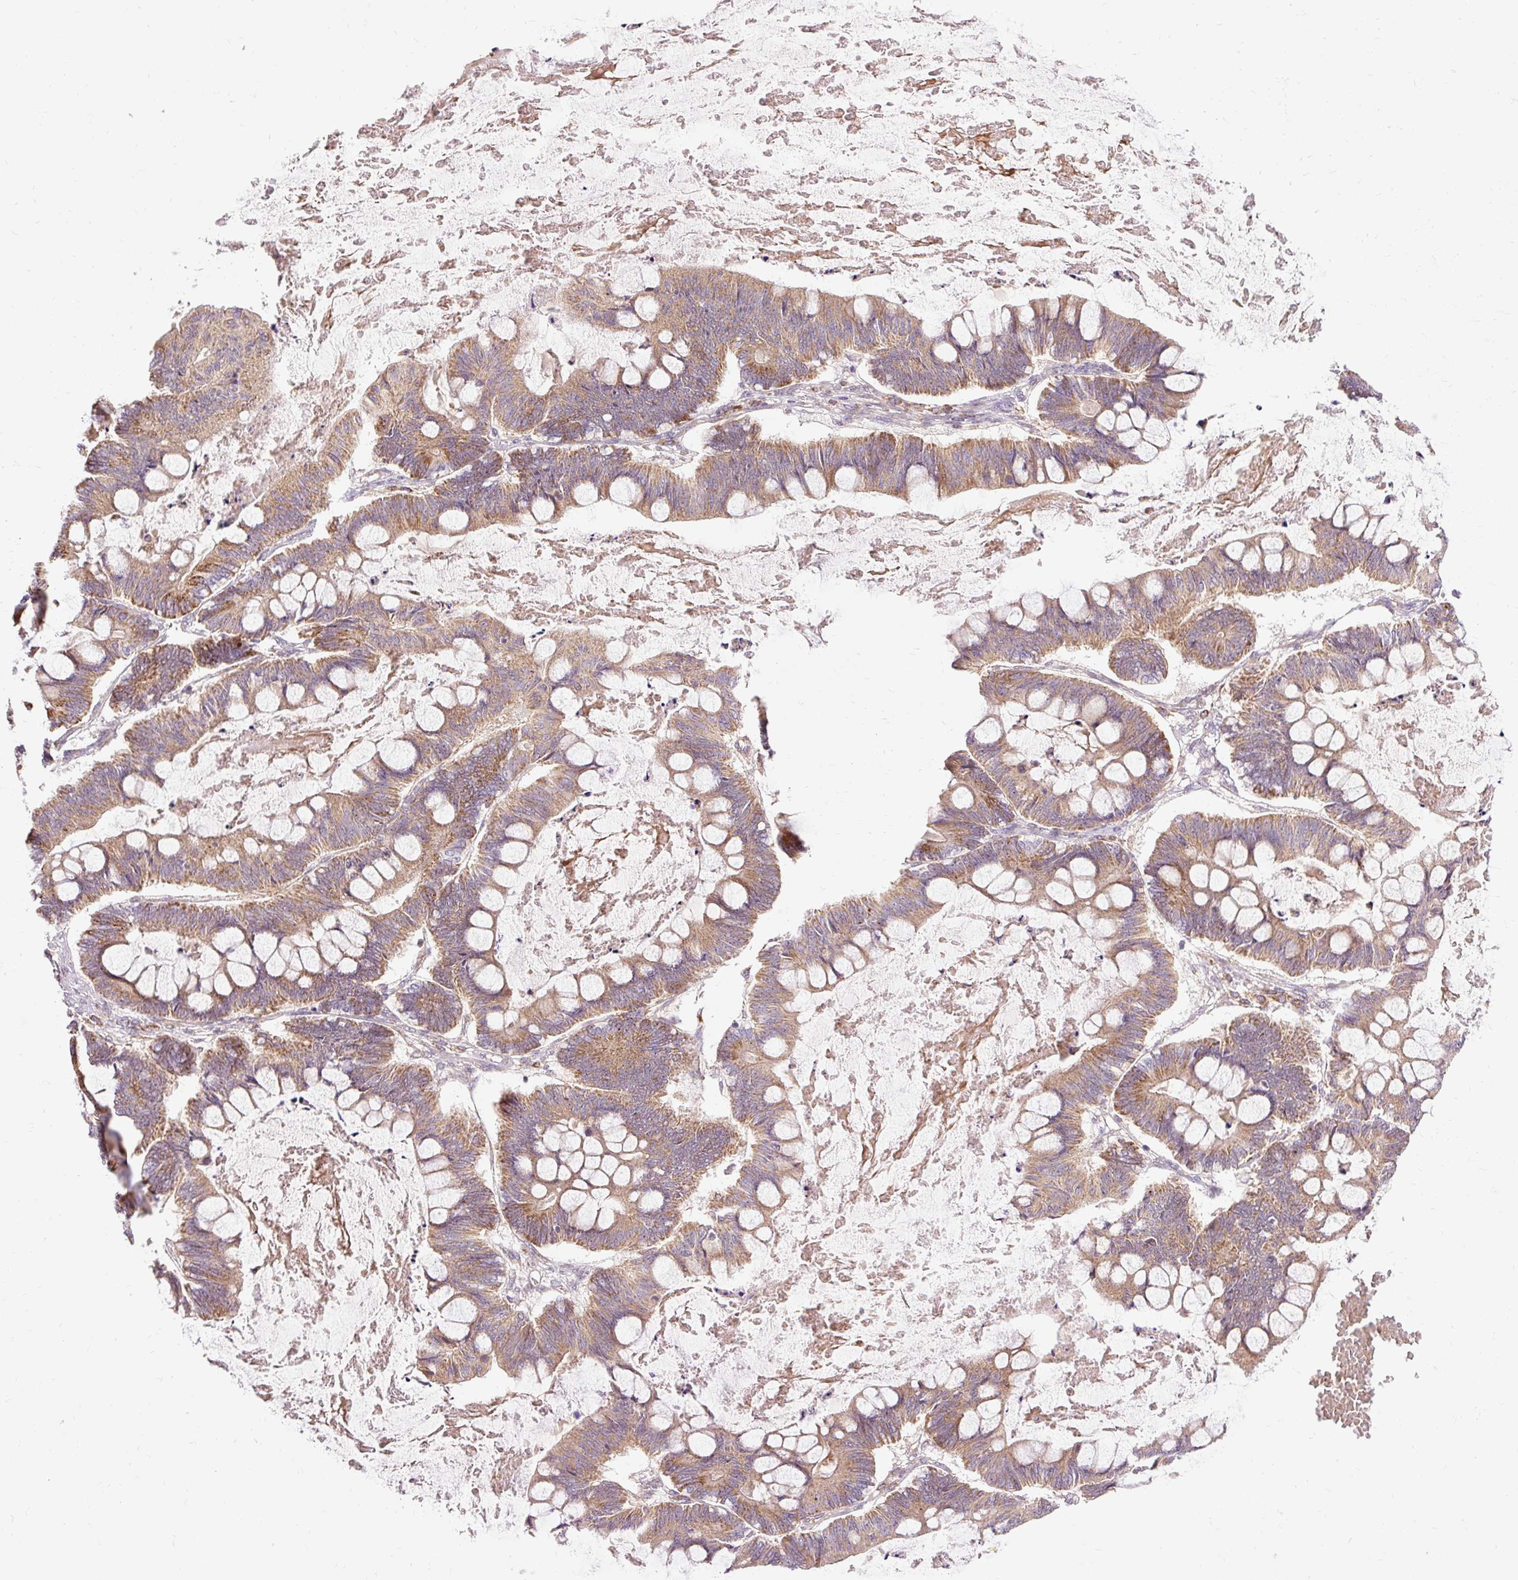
{"staining": {"intensity": "moderate", "quantity": ">75%", "location": "cytoplasmic/membranous"}, "tissue": "ovarian cancer", "cell_type": "Tumor cells", "image_type": "cancer", "snomed": [{"axis": "morphology", "description": "Cystadenocarcinoma, mucinous, NOS"}, {"axis": "topography", "description": "Ovary"}], "caption": "Ovarian cancer tissue displays moderate cytoplasmic/membranous staining in about >75% of tumor cells", "gene": "RIPOR3", "patient": {"sex": "female", "age": 61}}